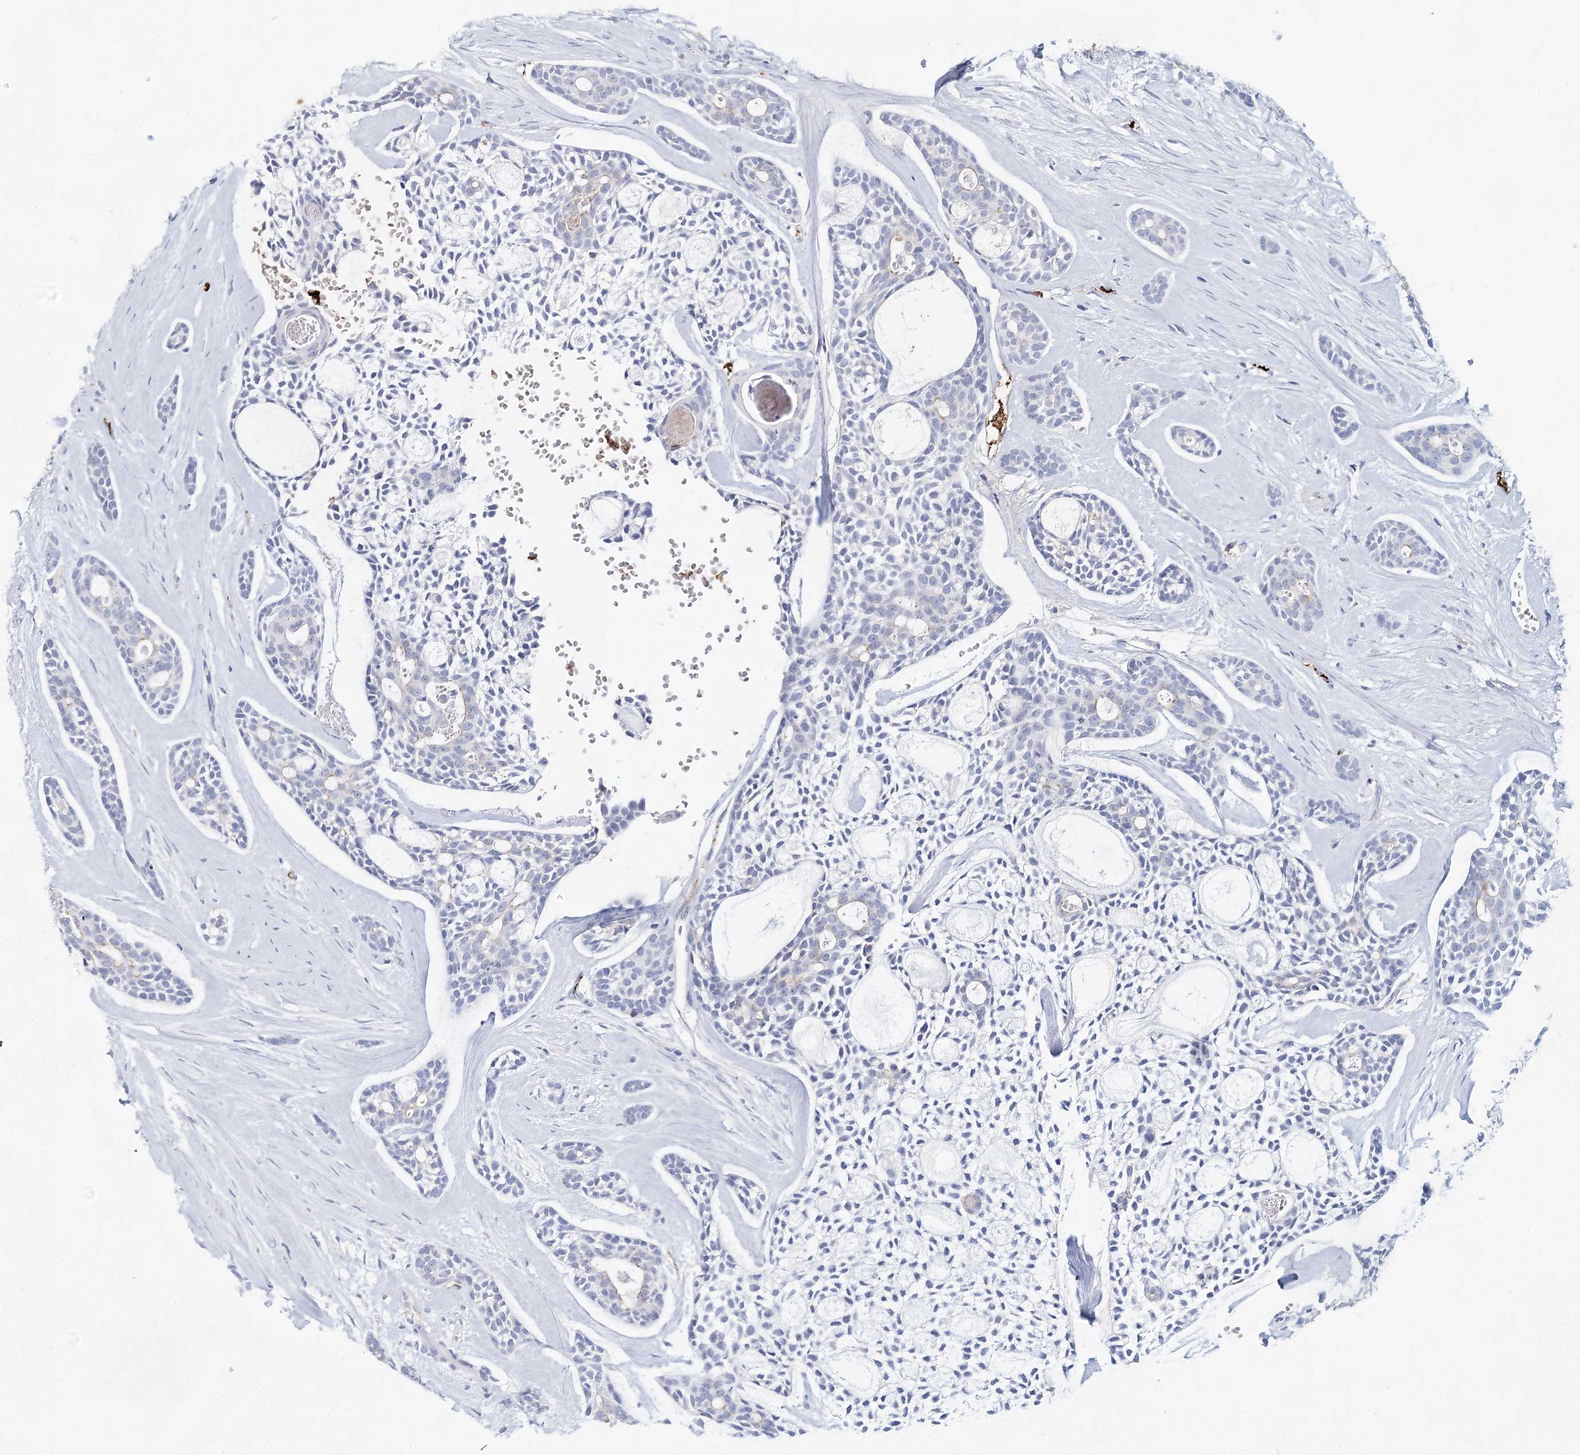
{"staining": {"intensity": "negative", "quantity": "none", "location": "none"}, "tissue": "head and neck cancer", "cell_type": "Tumor cells", "image_type": "cancer", "snomed": [{"axis": "morphology", "description": "Adenocarcinoma, NOS"}, {"axis": "topography", "description": "Subcutis"}, {"axis": "topography", "description": "Head-Neck"}], "caption": "A high-resolution photomicrograph shows immunohistochemistry (IHC) staining of head and neck cancer, which exhibits no significant positivity in tumor cells.", "gene": "TASOR2", "patient": {"sex": "female", "age": 73}}